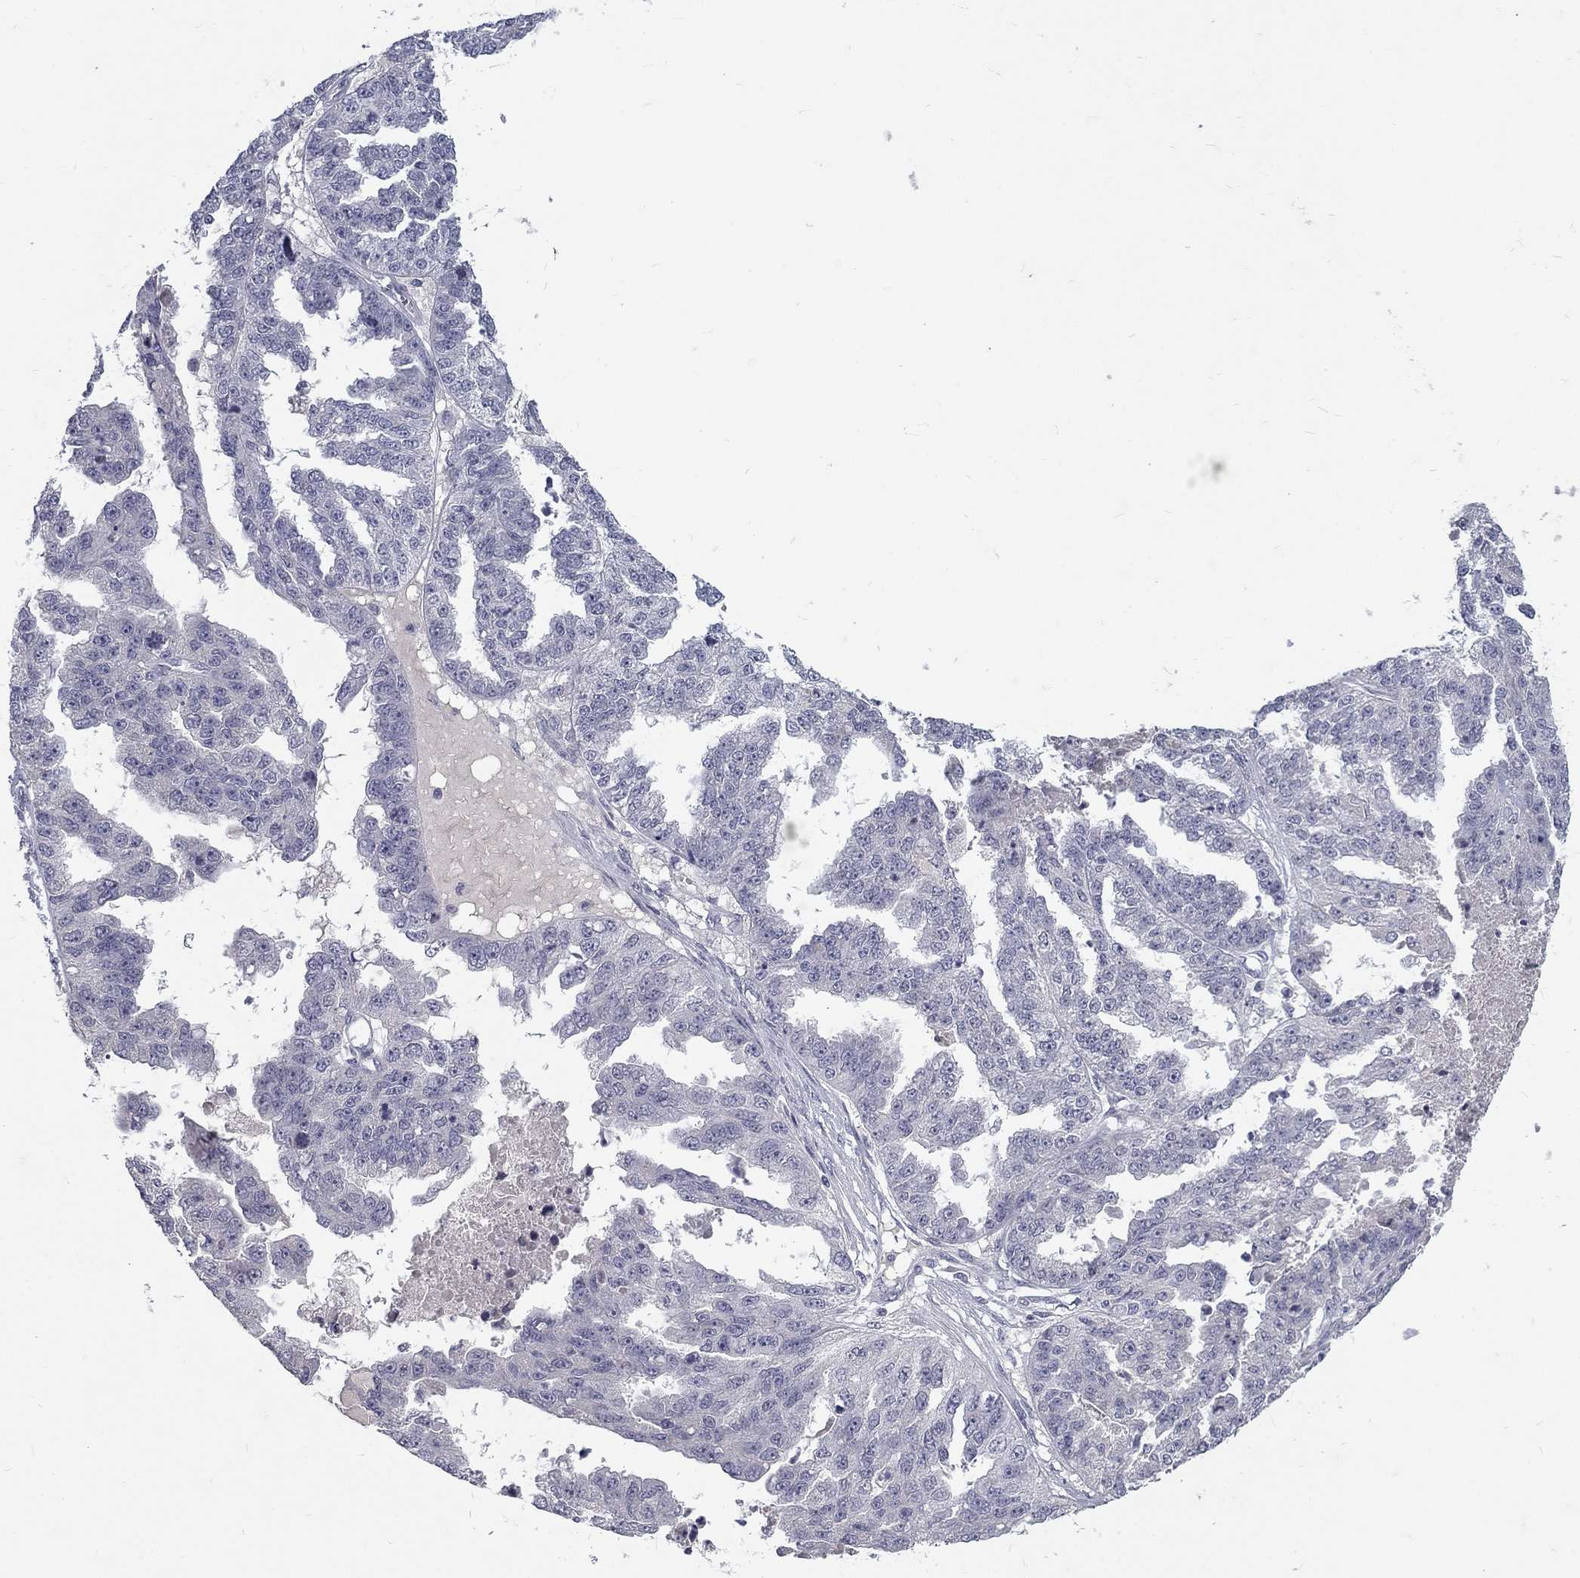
{"staining": {"intensity": "negative", "quantity": "none", "location": "none"}, "tissue": "ovarian cancer", "cell_type": "Tumor cells", "image_type": "cancer", "snomed": [{"axis": "morphology", "description": "Cystadenocarcinoma, serous, NOS"}, {"axis": "topography", "description": "Ovary"}], "caption": "Histopathology image shows no protein staining in tumor cells of serous cystadenocarcinoma (ovarian) tissue. (Stains: DAB IHC with hematoxylin counter stain, Microscopy: brightfield microscopy at high magnification).", "gene": "NOS1", "patient": {"sex": "female", "age": 58}}